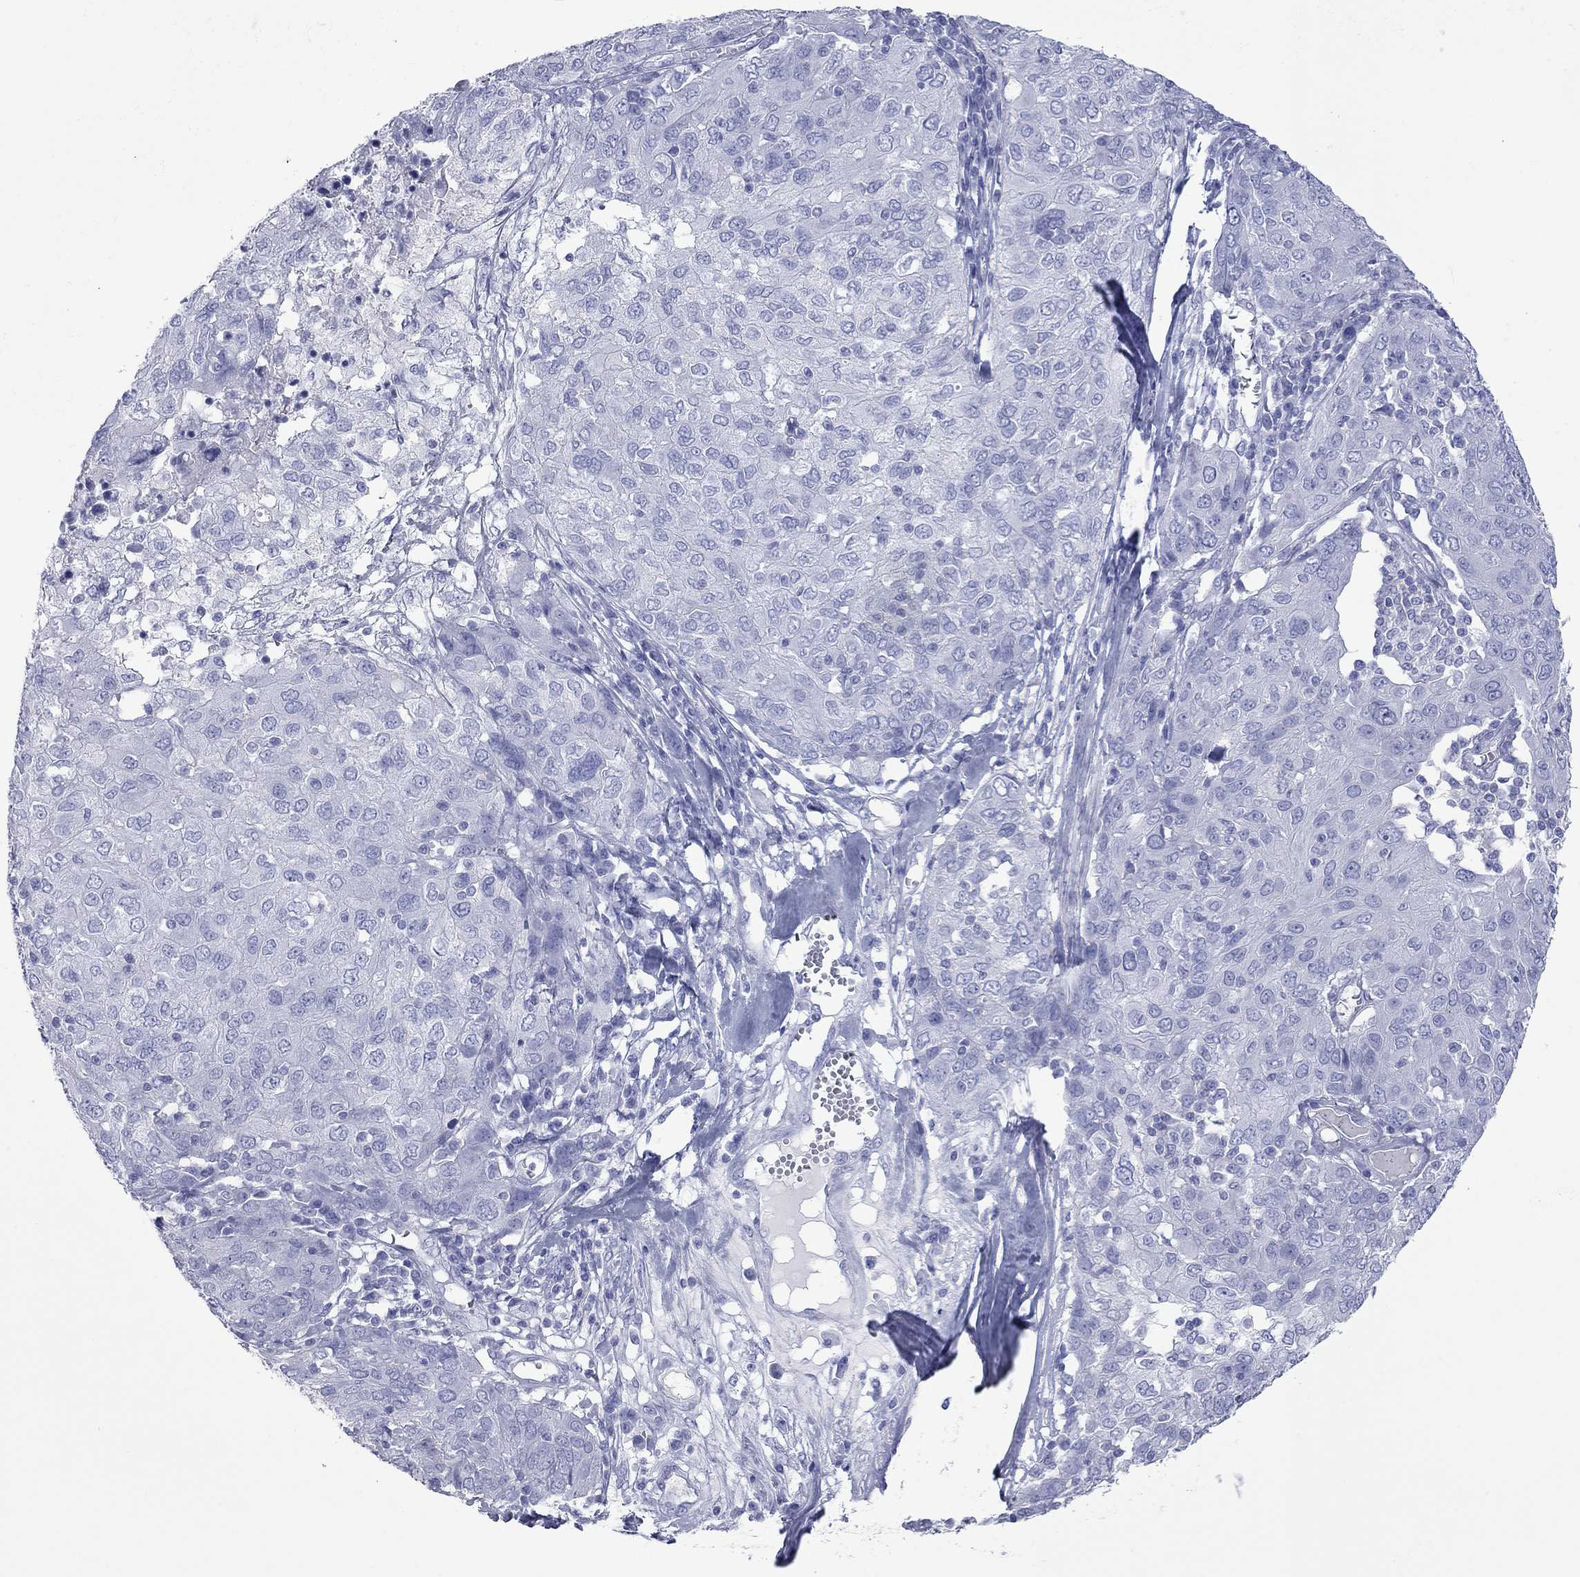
{"staining": {"intensity": "negative", "quantity": "none", "location": "none"}, "tissue": "ovarian cancer", "cell_type": "Tumor cells", "image_type": "cancer", "snomed": [{"axis": "morphology", "description": "Carcinoma, endometroid"}, {"axis": "topography", "description": "Ovary"}], "caption": "The image shows no staining of tumor cells in ovarian cancer. Brightfield microscopy of immunohistochemistry stained with DAB (3,3'-diaminobenzidine) (brown) and hematoxylin (blue), captured at high magnification.", "gene": "ACTL7B", "patient": {"sex": "female", "age": 50}}